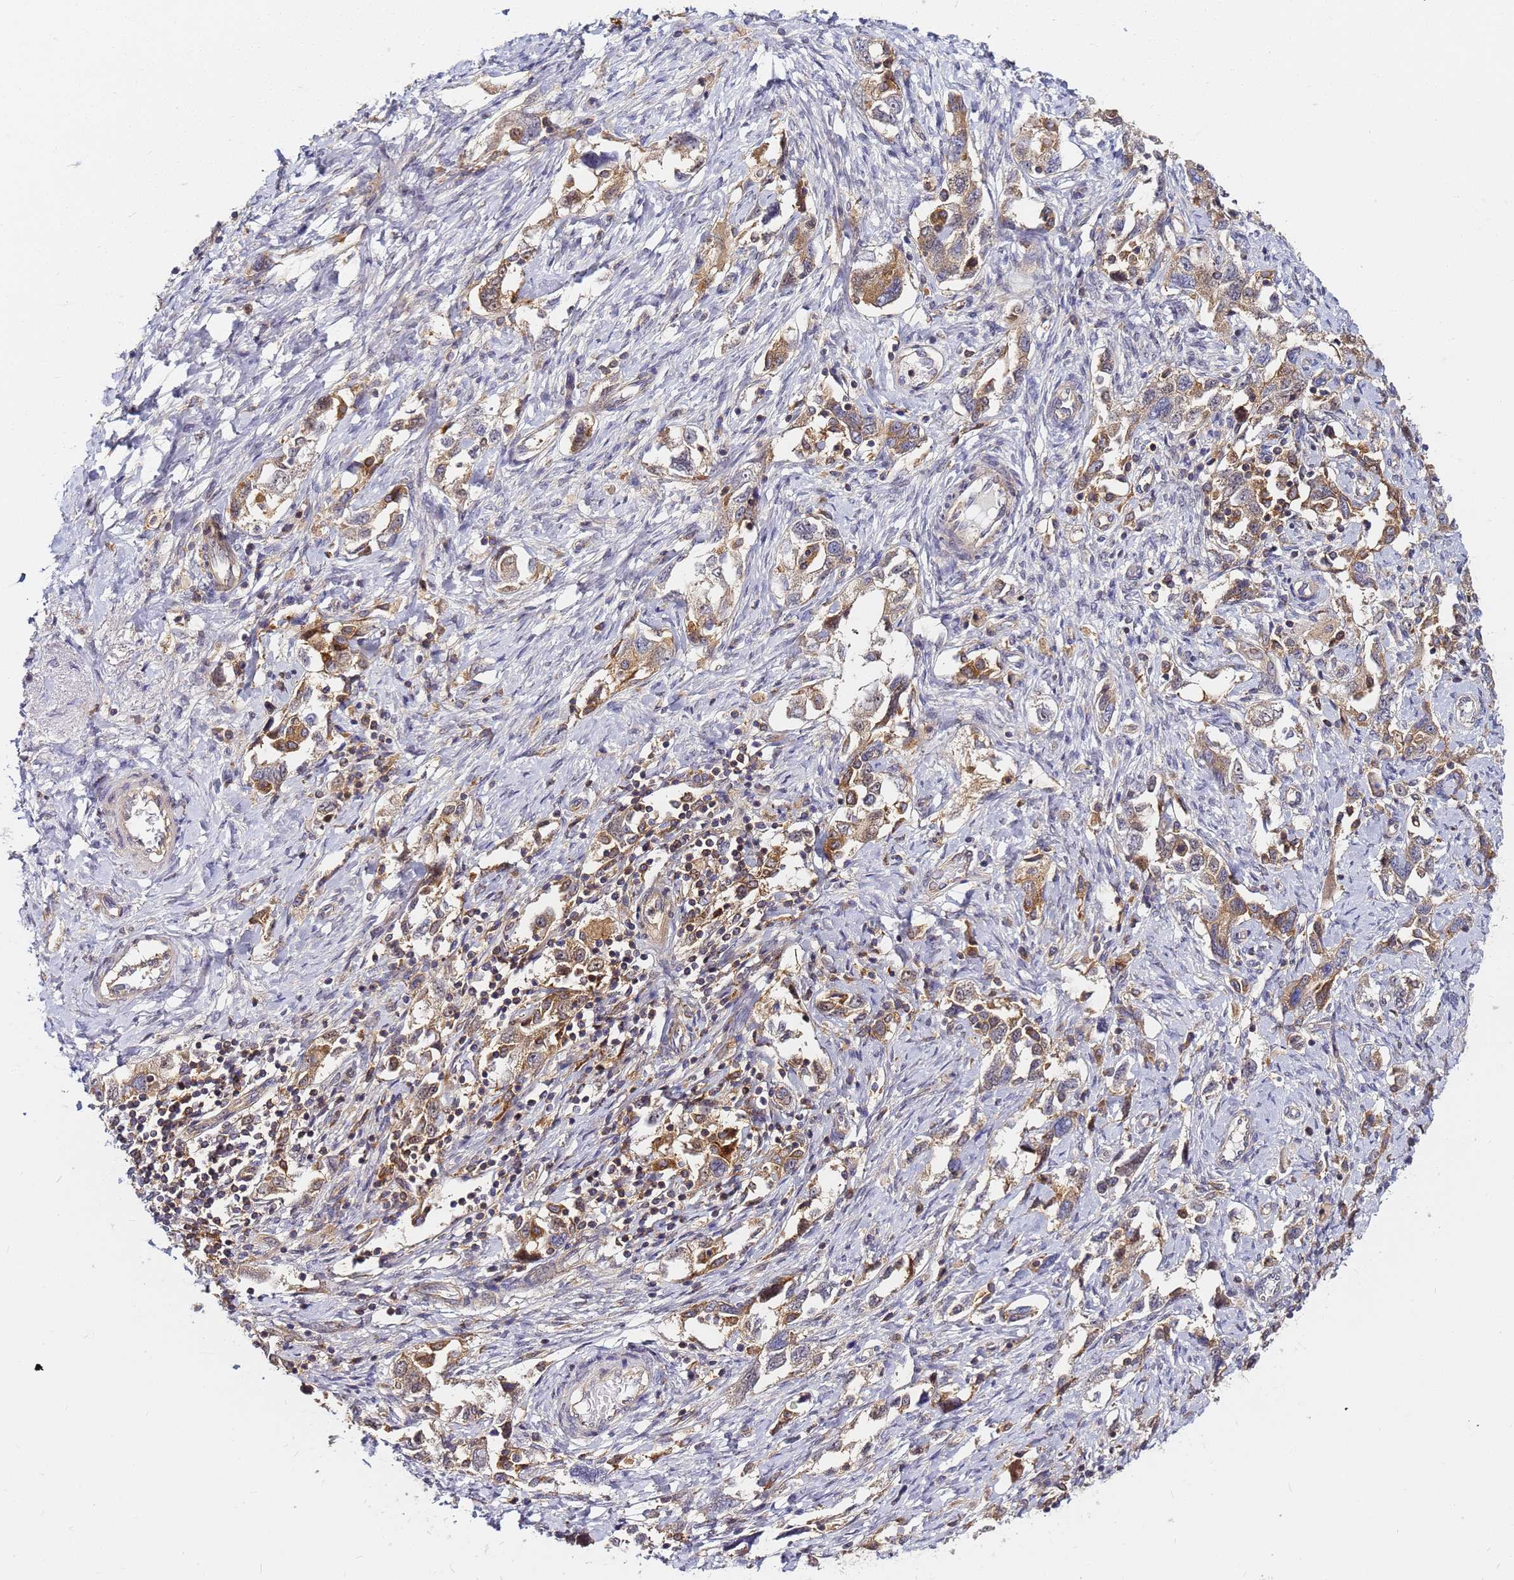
{"staining": {"intensity": "moderate", "quantity": ">75%", "location": "cytoplasmic/membranous"}, "tissue": "ovarian cancer", "cell_type": "Tumor cells", "image_type": "cancer", "snomed": [{"axis": "morphology", "description": "Carcinoma, NOS"}, {"axis": "morphology", "description": "Cystadenocarcinoma, serous, NOS"}, {"axis": "topography", "description": "Ovary"}], "caption": "Human ovarian serous cystadenocarcinoma stained with a protein marker displays moderate staining in tumor cells.", "gene": "CHM", "patient": {"sex": "female", "age": 69}}